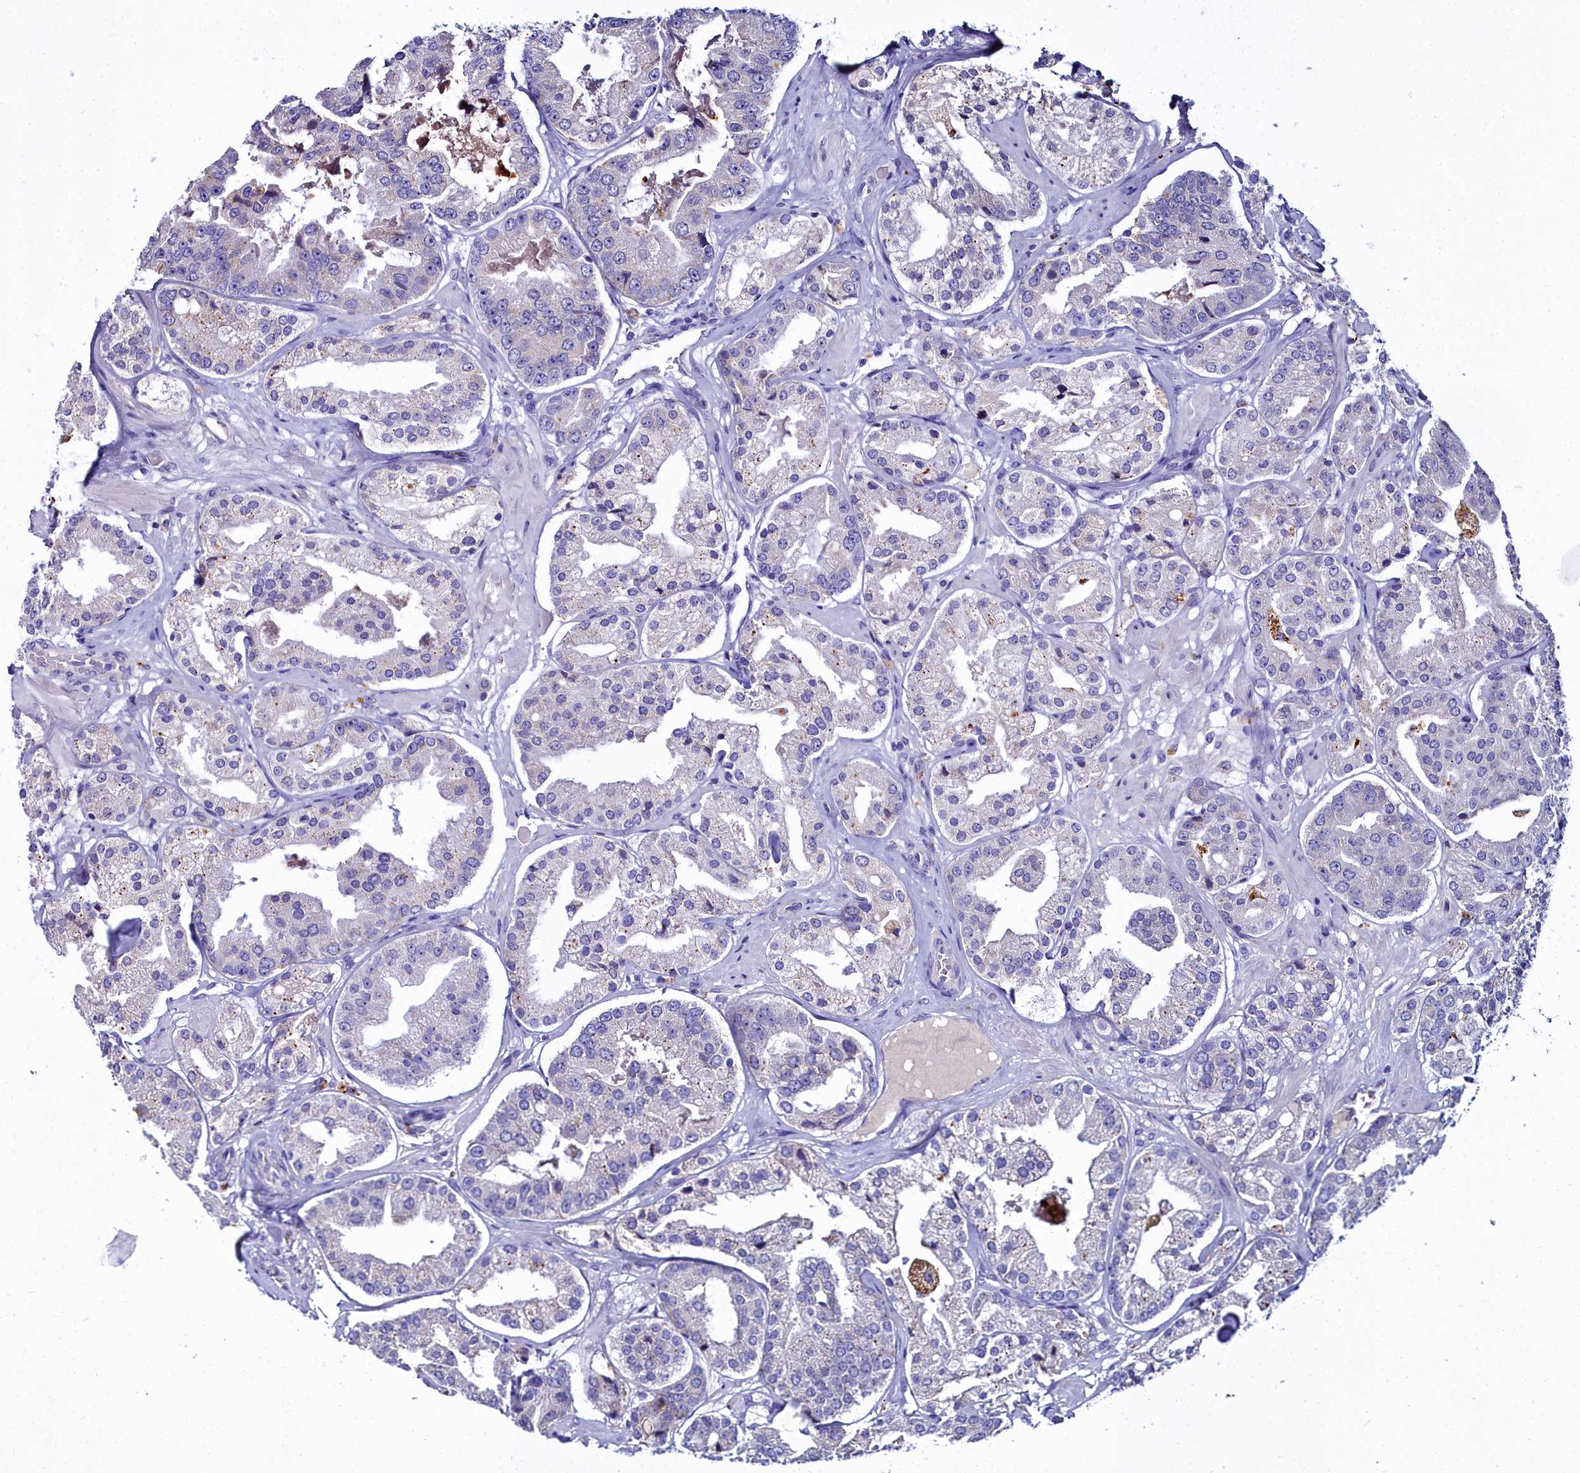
{"staining": {"intensity": "moderate", "quantity": "<25%", "location": "cytoplasmic/membranous"}, "tissue": "prostate cancer", "cell_type": "Tumor cells", "image_type": "cancer", "snomed": [{"axis": "morphology", "description": "Adenocarcinoma, High grade"}, {"axis": "topography", "description": "Prostate"}], "caption": "Human prostate high-grade adenocarcinoma stained for a protein (brown) shows moderate cytoplasmic/membranous positive staining in approximately <25% of tumor cells.", "gene": "ELAPOR2", "patient": {"sex": "male", "age": 63}}